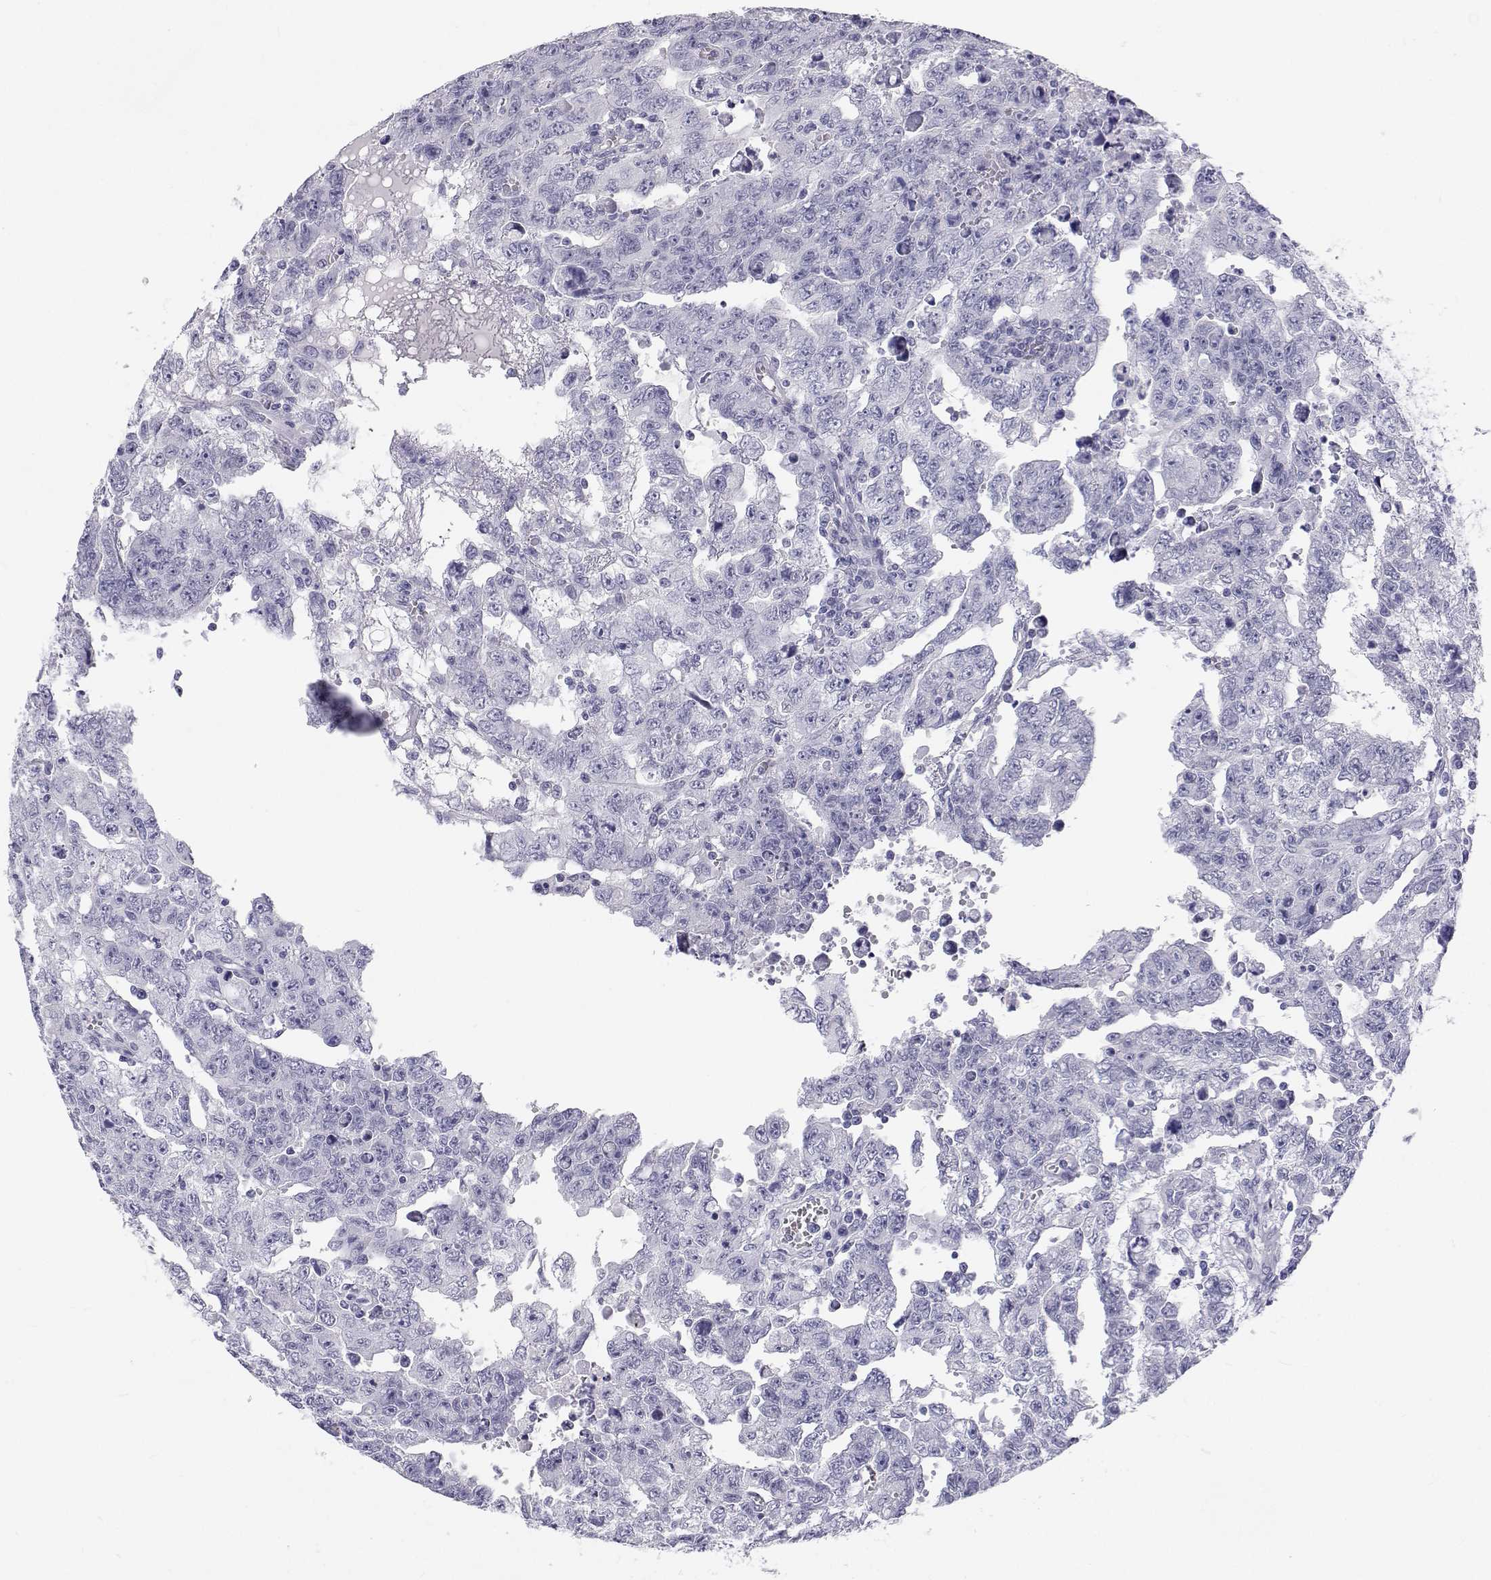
{"staining": {"intensity": "negative", "quantity": "none", "location": "none"}, "tissue": "testis cancer", "cell_type": "Tumor cells", "image_type": "cancer", "snomed": [{"axis": "morphology", "description": "Carcinoma, Embryonal, NOS"}, {"axis": "topography", "description": "Testis"}], "caption": "Testis cancer (embryonal carcinoma) stained for a protein using IHC displays no positivity tumor cells.", "gene": "TTN", "patient": {"sex": "male", "age": 24}}